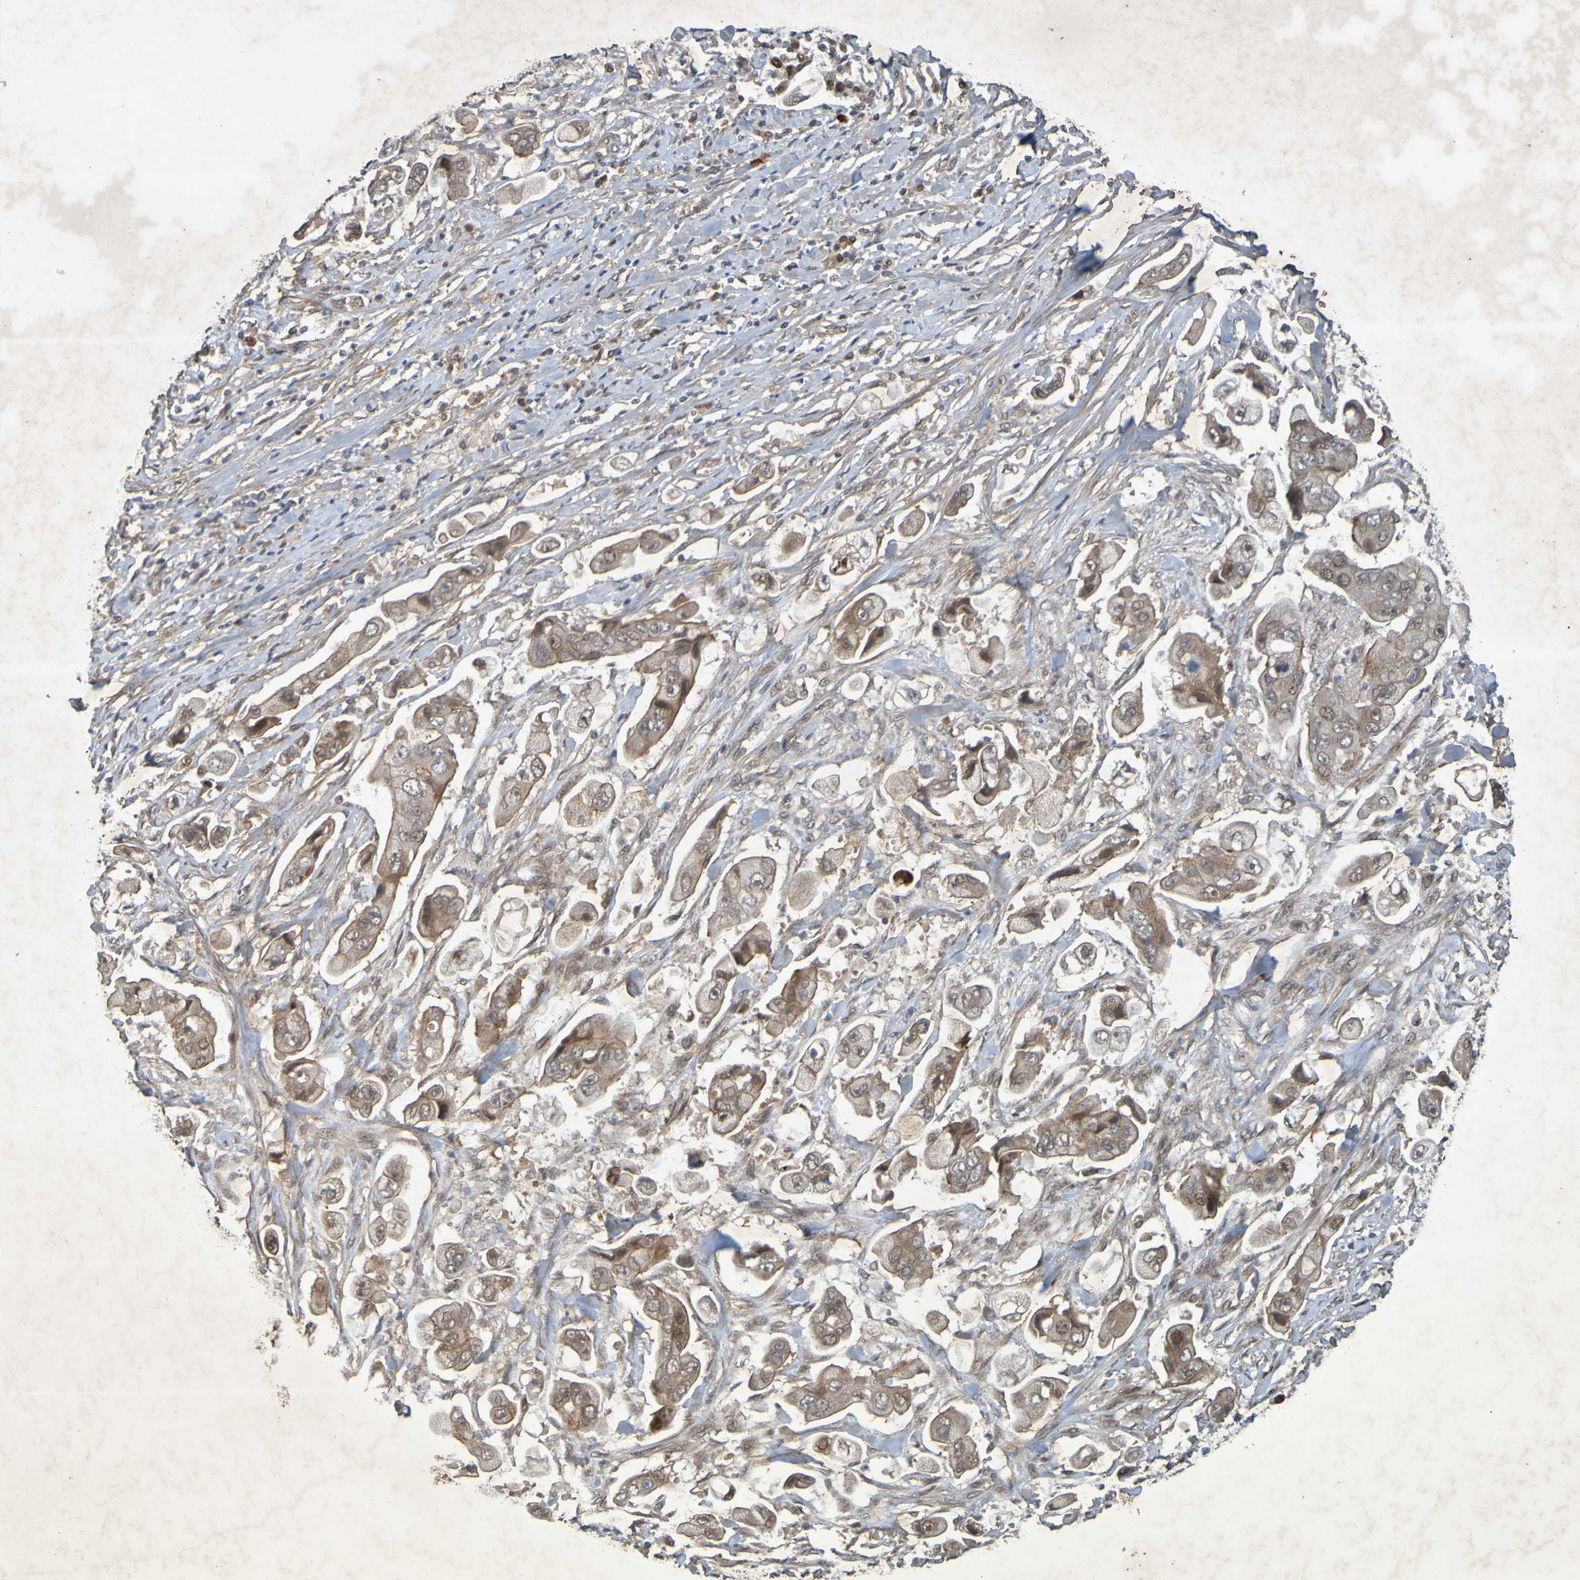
{"staining": {"intensity": "moderate", "quantity": ">75%", "location": "cytoplasmic/membranous"}, "tissue": "stomach cancer", "cell_type": "Tumor cells", "image_type": "cancer", "snomed": [{"axis": "morphology", "description": "Adenocarcinoma, NOS"}, {"axis": "topography", "description": "Stomach"}], "caption": "Protein expression analysis of stomach cancer (adenocarcinoma) demonstrates moderate cytoplasmic/membranous positivity in about >75% of tumor cells.", "gene": "ARHGEF11", "patient": {"sex": "male", "age": 62}}